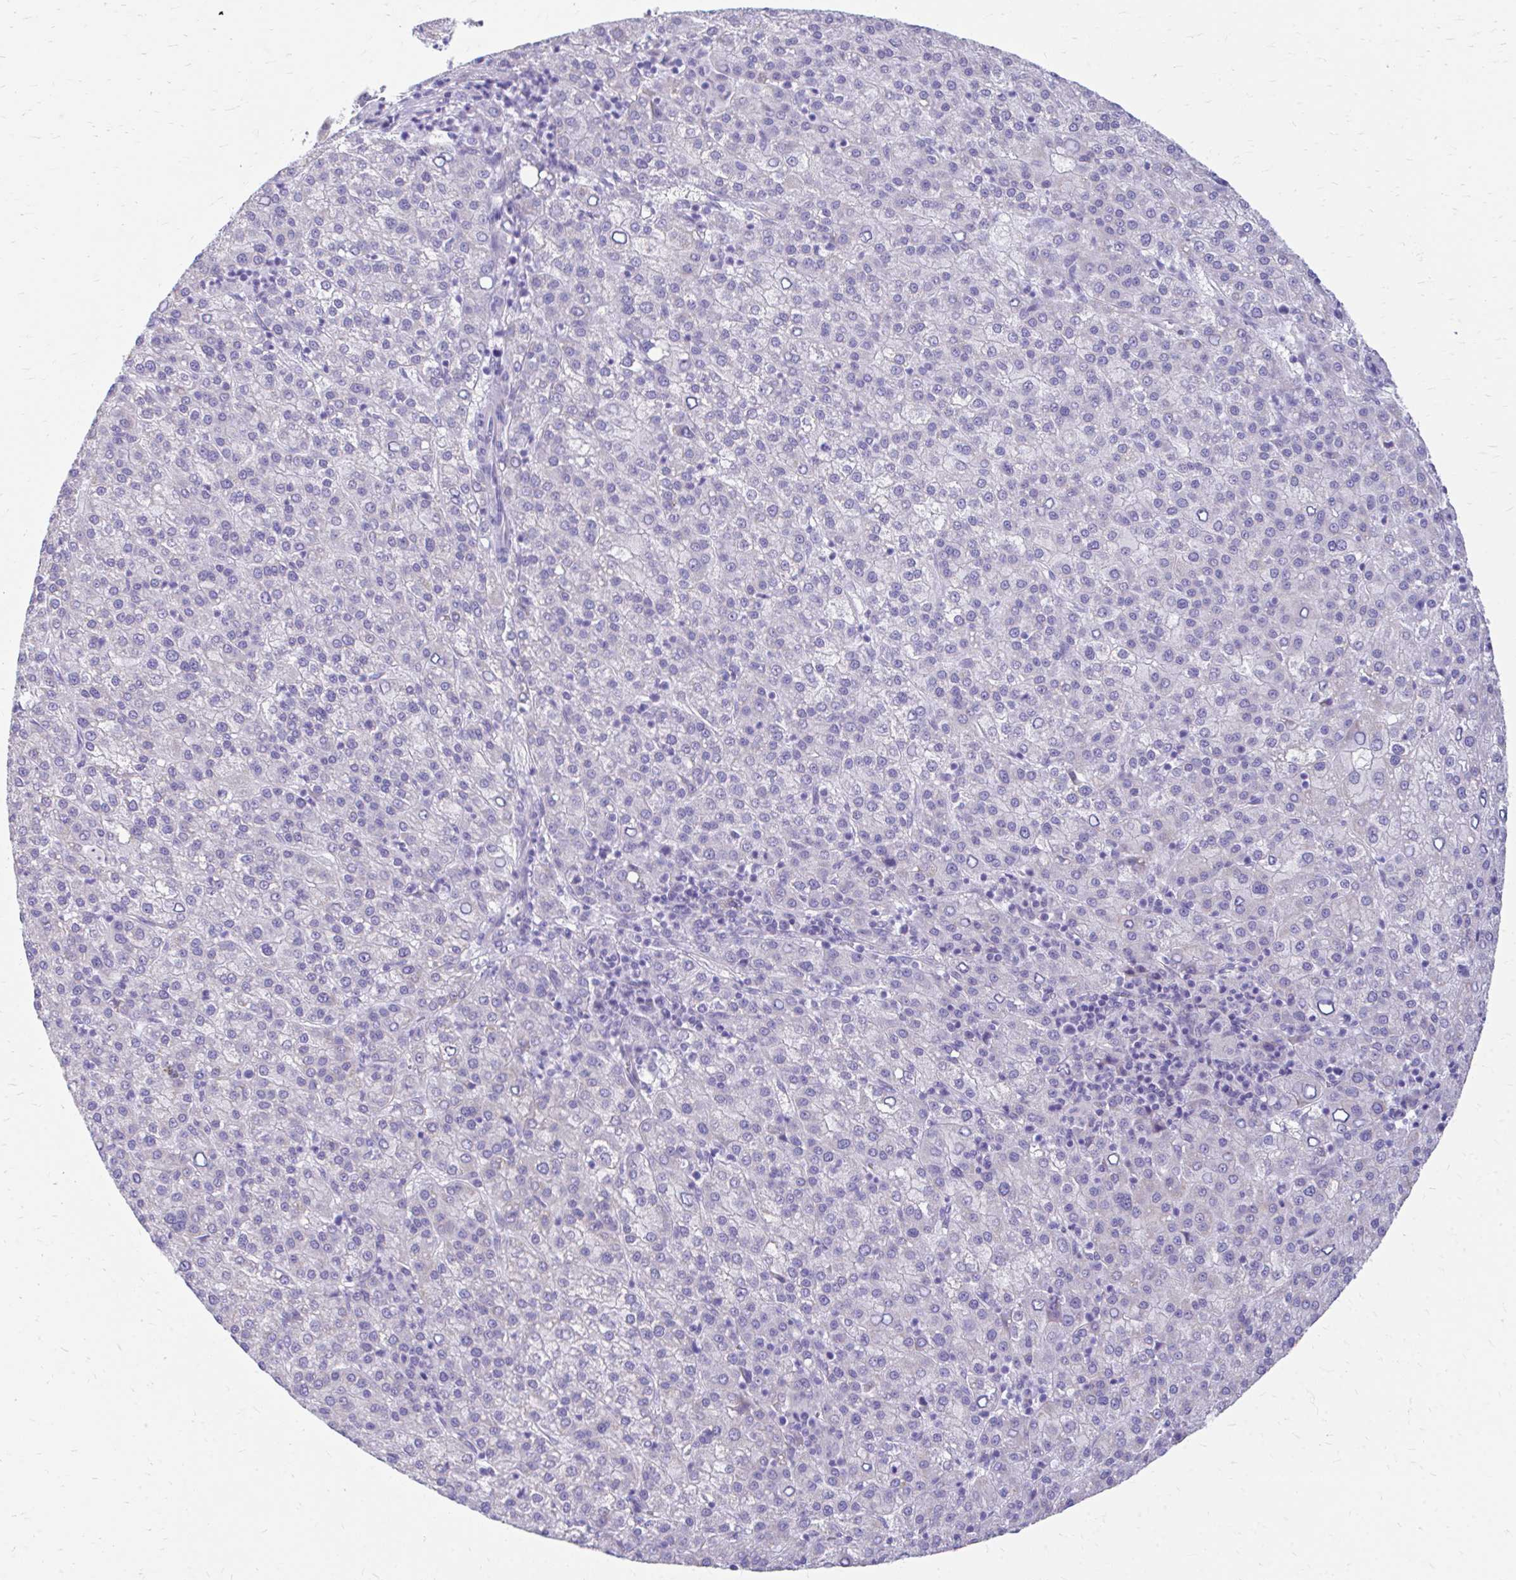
{"staining": {"intensity": "negative", "quantity": "none", "location": "none"}, "tissue": "liver cancer", "cell_type": "Tumor cells", "image_type": "cancer", "snomed": [{"axis": "morphology", "description": "Carcinoma, Hepatocellular, NOS"}, {"axis": "topography", "description": "Liver"}], "caption": "Tumor cells show no significant positivity in liver hepatocellular carcinoma.", "gene": "KRIT1", "patient": {"sex": "female", "age": 58}}